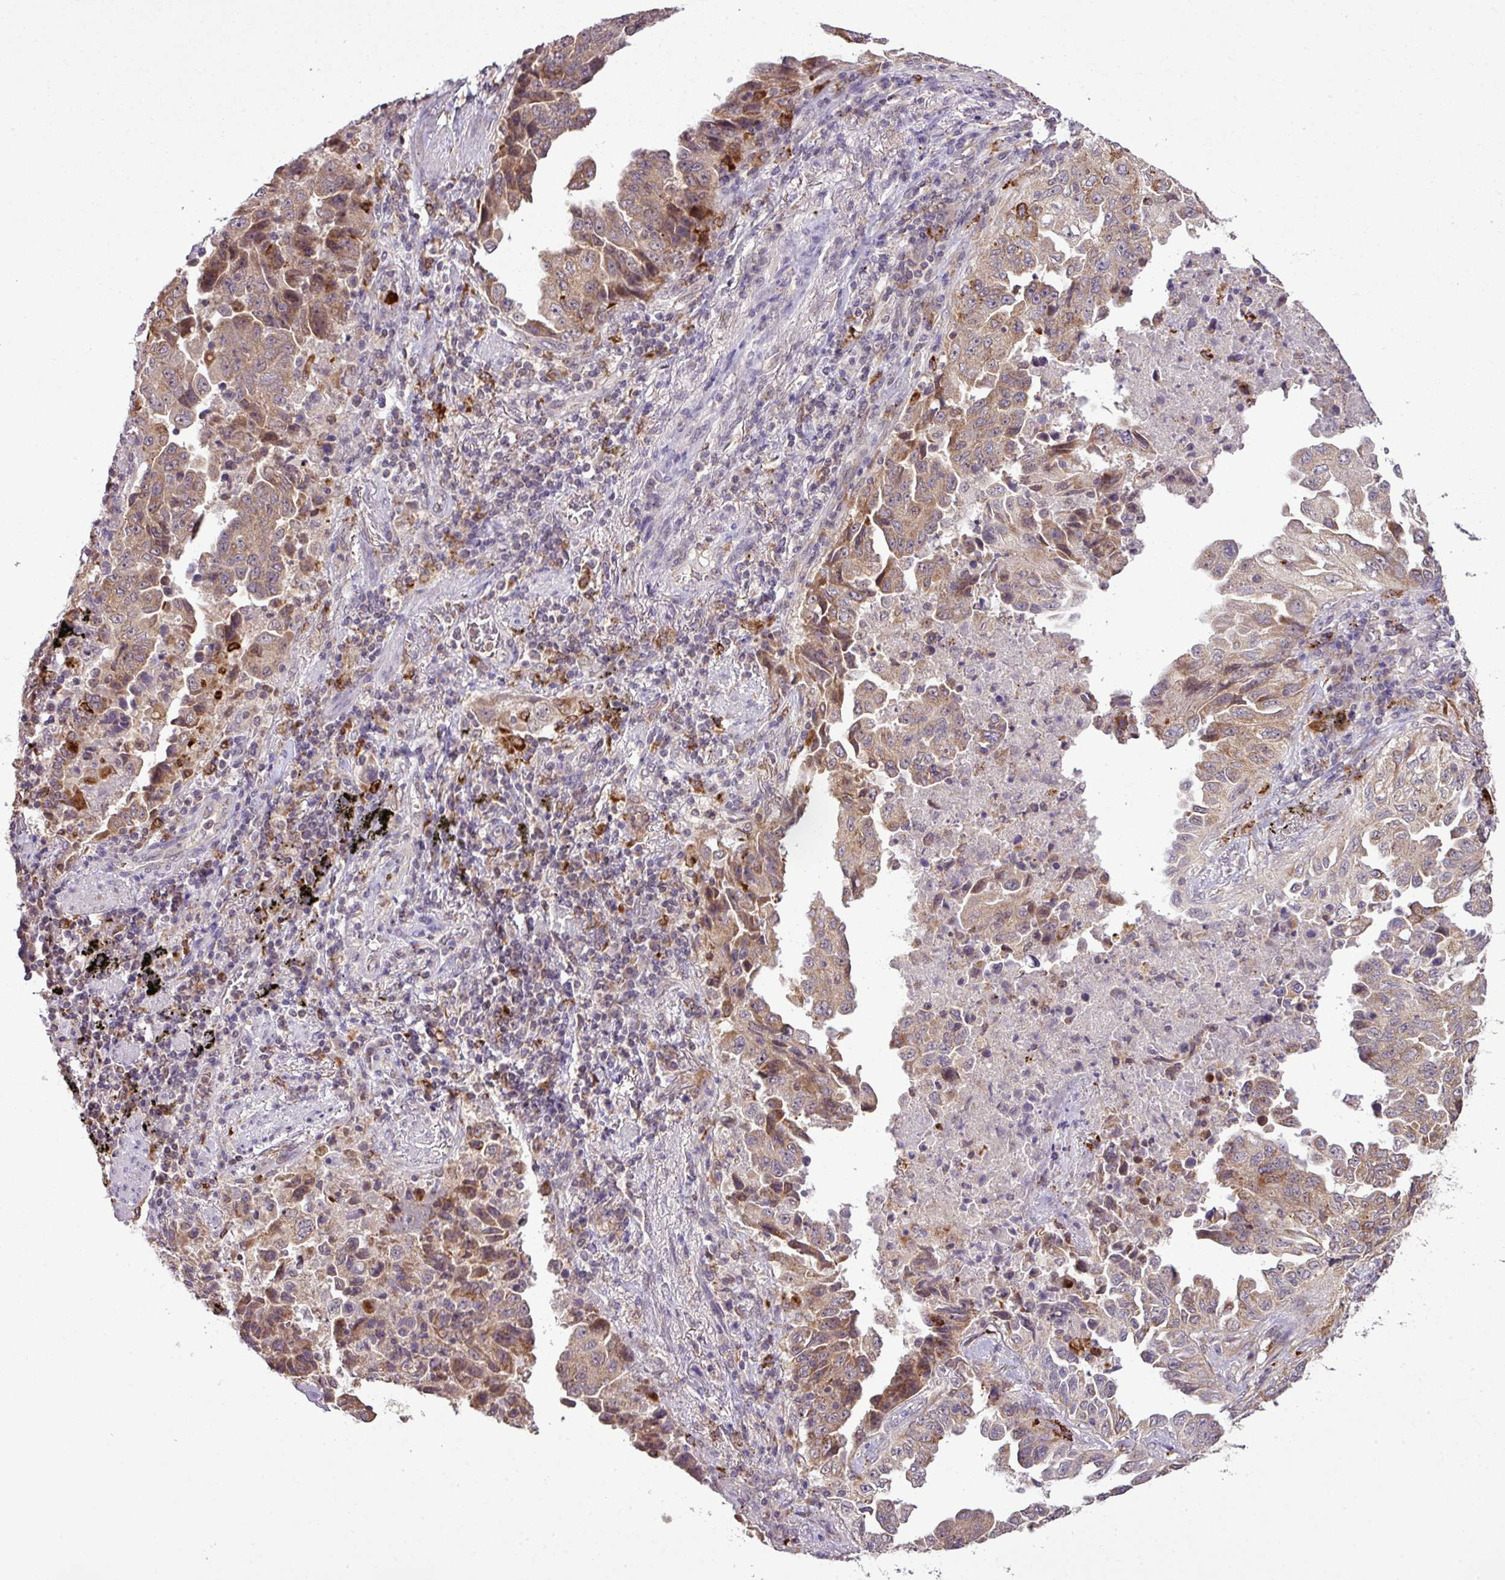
{"staining": {"intensity": "moderate", "quantity": ">75%", "location": "cytoplasmic/membranous"}, "tissue": "lung cancer", "cell_type": "Tumor cells", "image_type": "cancer", "snomed": [{"axis": "morphology", "description": "Adenocarcinoma, NOS"}, {"axis": "topography", "description": "Lung"}], "caption": "Human lung cancer stained for a protein (brown) demonstrates moderate cytoplasmic/membranous positive positivity in about >75% of tumor cells.", "gene": "SMCO4", "patient": {"sex": "female", "age": 51}}